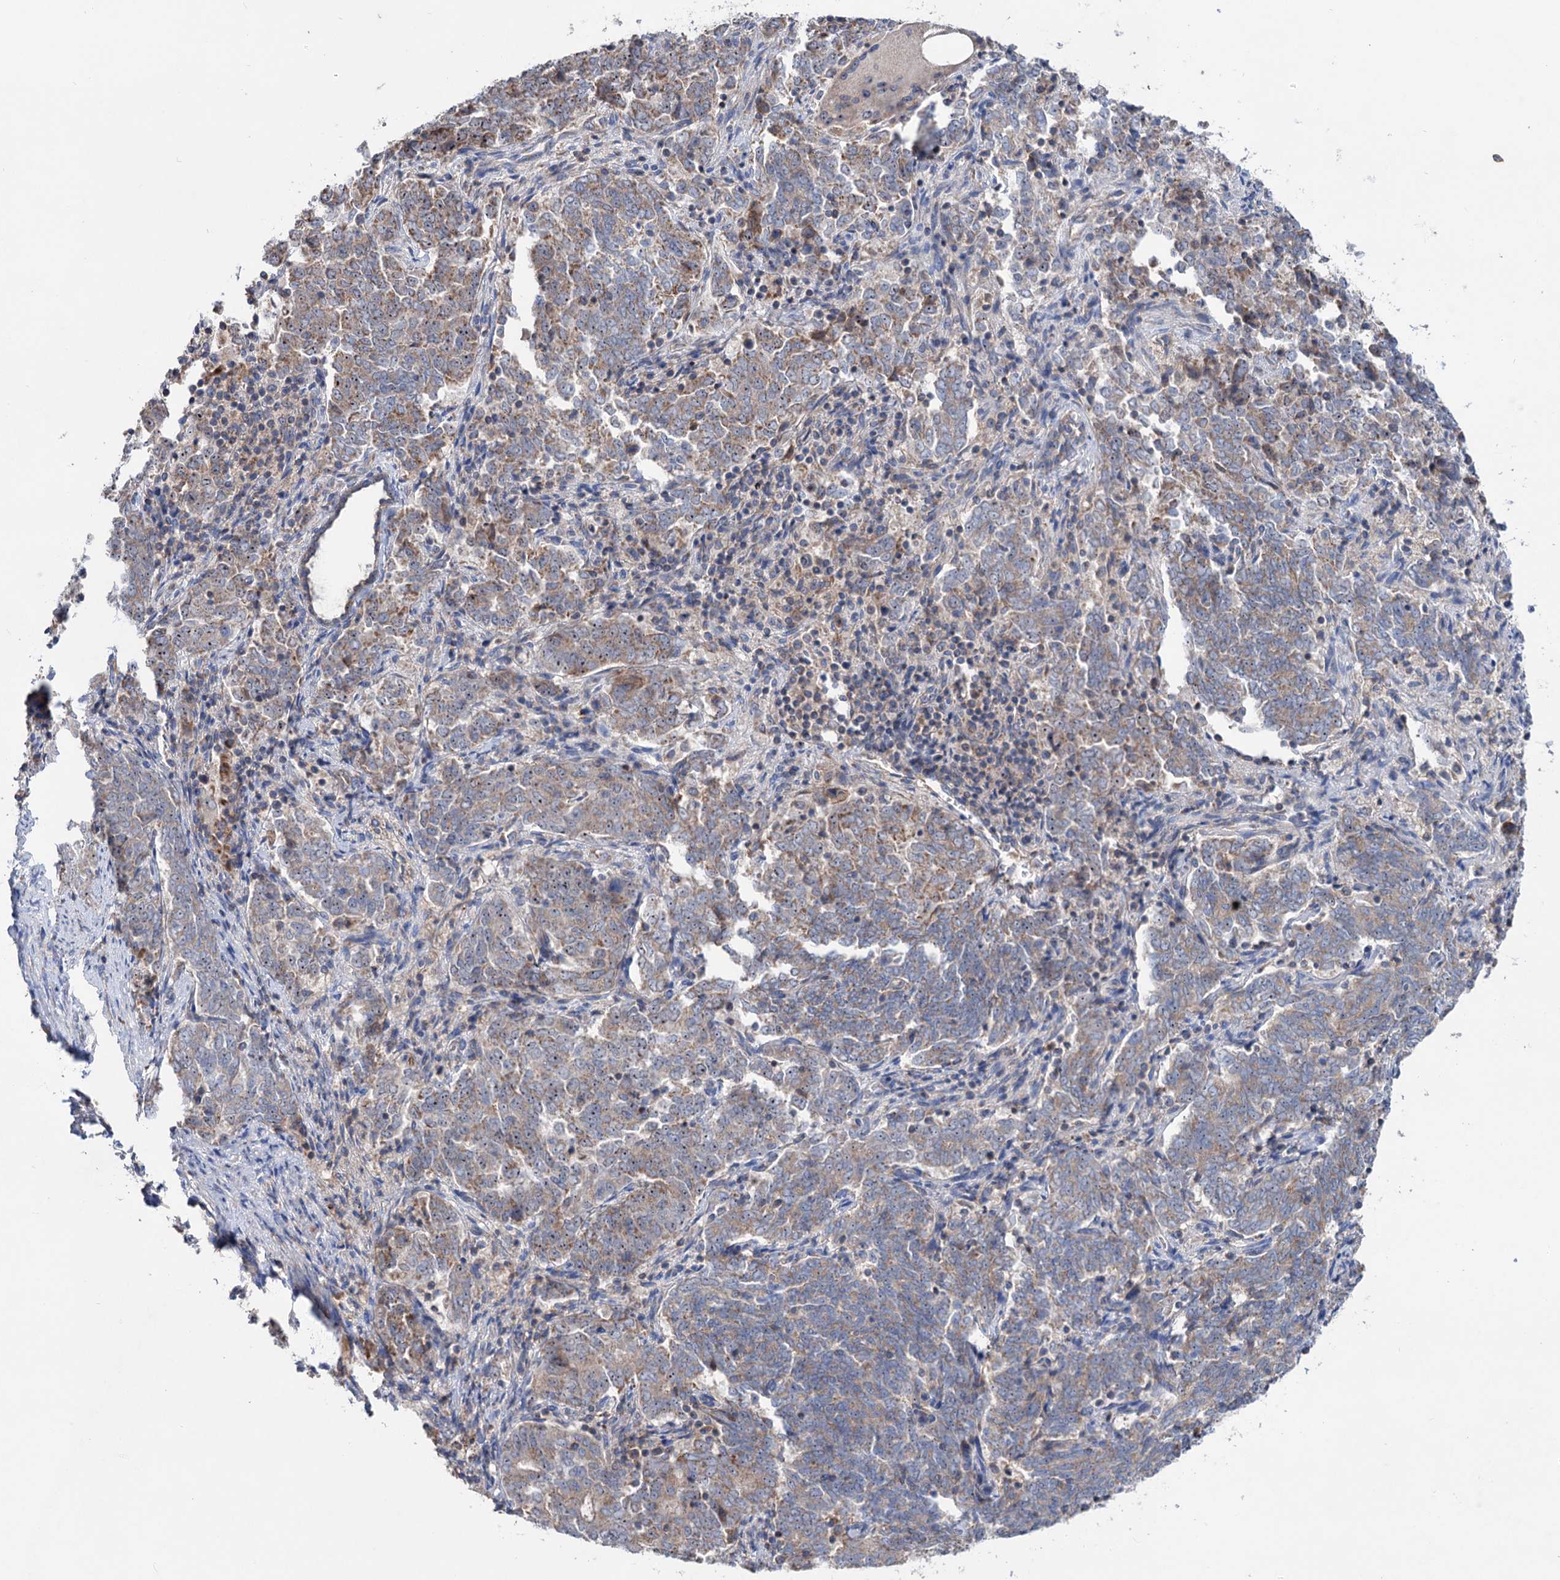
{"staining": {"intensity": "weak", "quantity": "25%-75%", "location": "cytoplasmic/membranous,nuclear"}, "tissue": "endometrial cancer", "cell_type": "Tumor cells", "image_type": "cancer", "snomed": [{"axis": "morphology", "description": "Adenocarcinoma, NOS"}, {"axis": "topography", "description": "Endometrium"}], "caption": "Immunohistochemistry (IHC) image of neoplastic tissue: human endometrial adenocarcinoma stained using immunohistochemistry (IHC) demonstrates low levels of weak protein expression localized specifically in the cytoplasmic/membranous and nuclear of tumor cells, appearing as a cytoplasmic/membranous and nuclear brown color.", "gene": "HTR3B", "patient": {"sex": "female", "age": 80}}